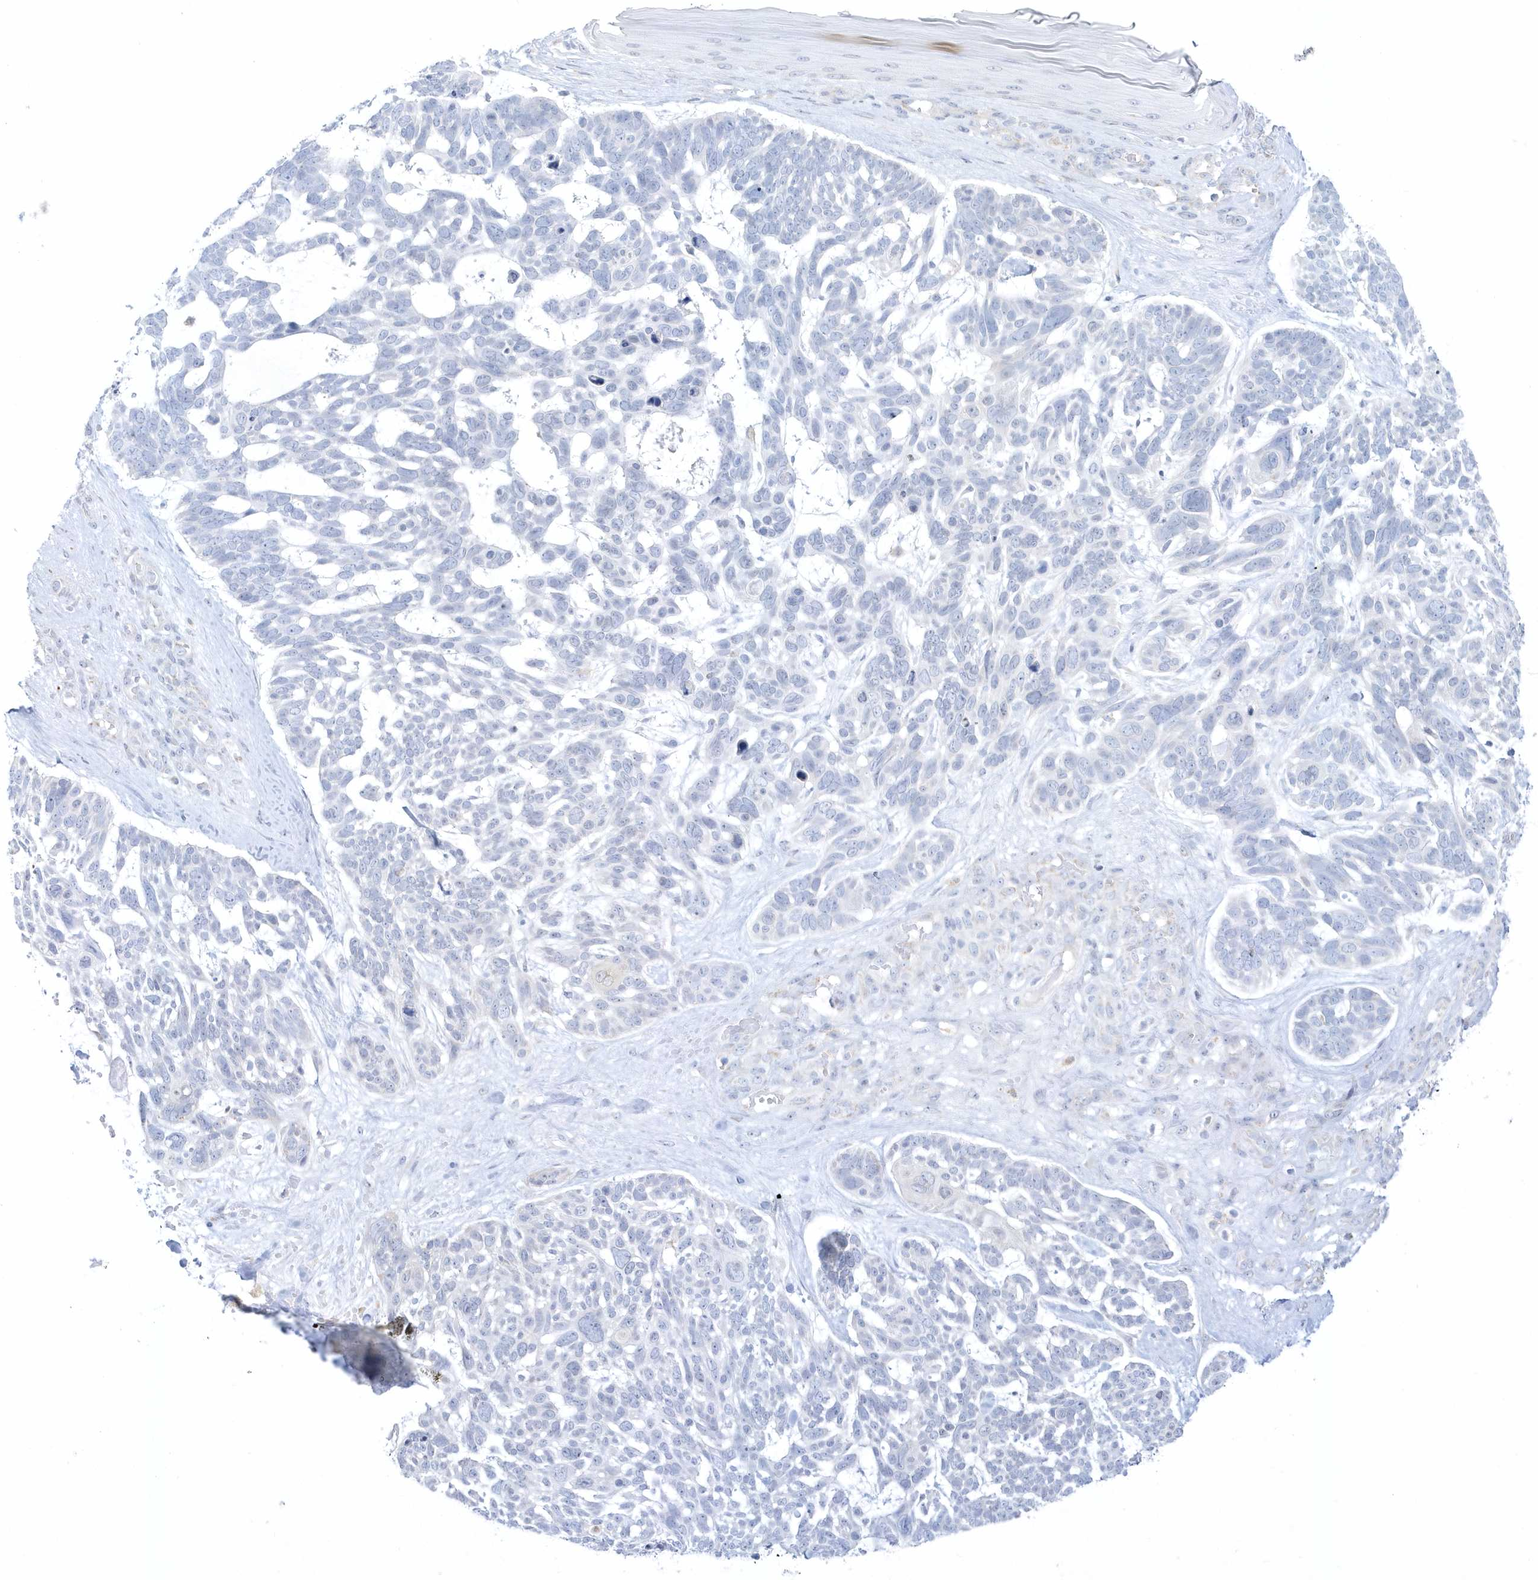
{"staining": {"intensity": "negative", "quantity": "none", "location": "none"}, "tissue": "skin cancer", "cell_type": "Tumor cells", "image_type": "cancer", "snomed": [{"axis": "morphology", "description": "Basal cell carcinoma"}, {"axis": "topography", "description": "Skin"}], "caption": "Skin cancer was stained to show a protein in brown. There is no significant staining in tumor cells.", "gene": "PCBD1", "patient": {"sex": "male", "age": 88}}